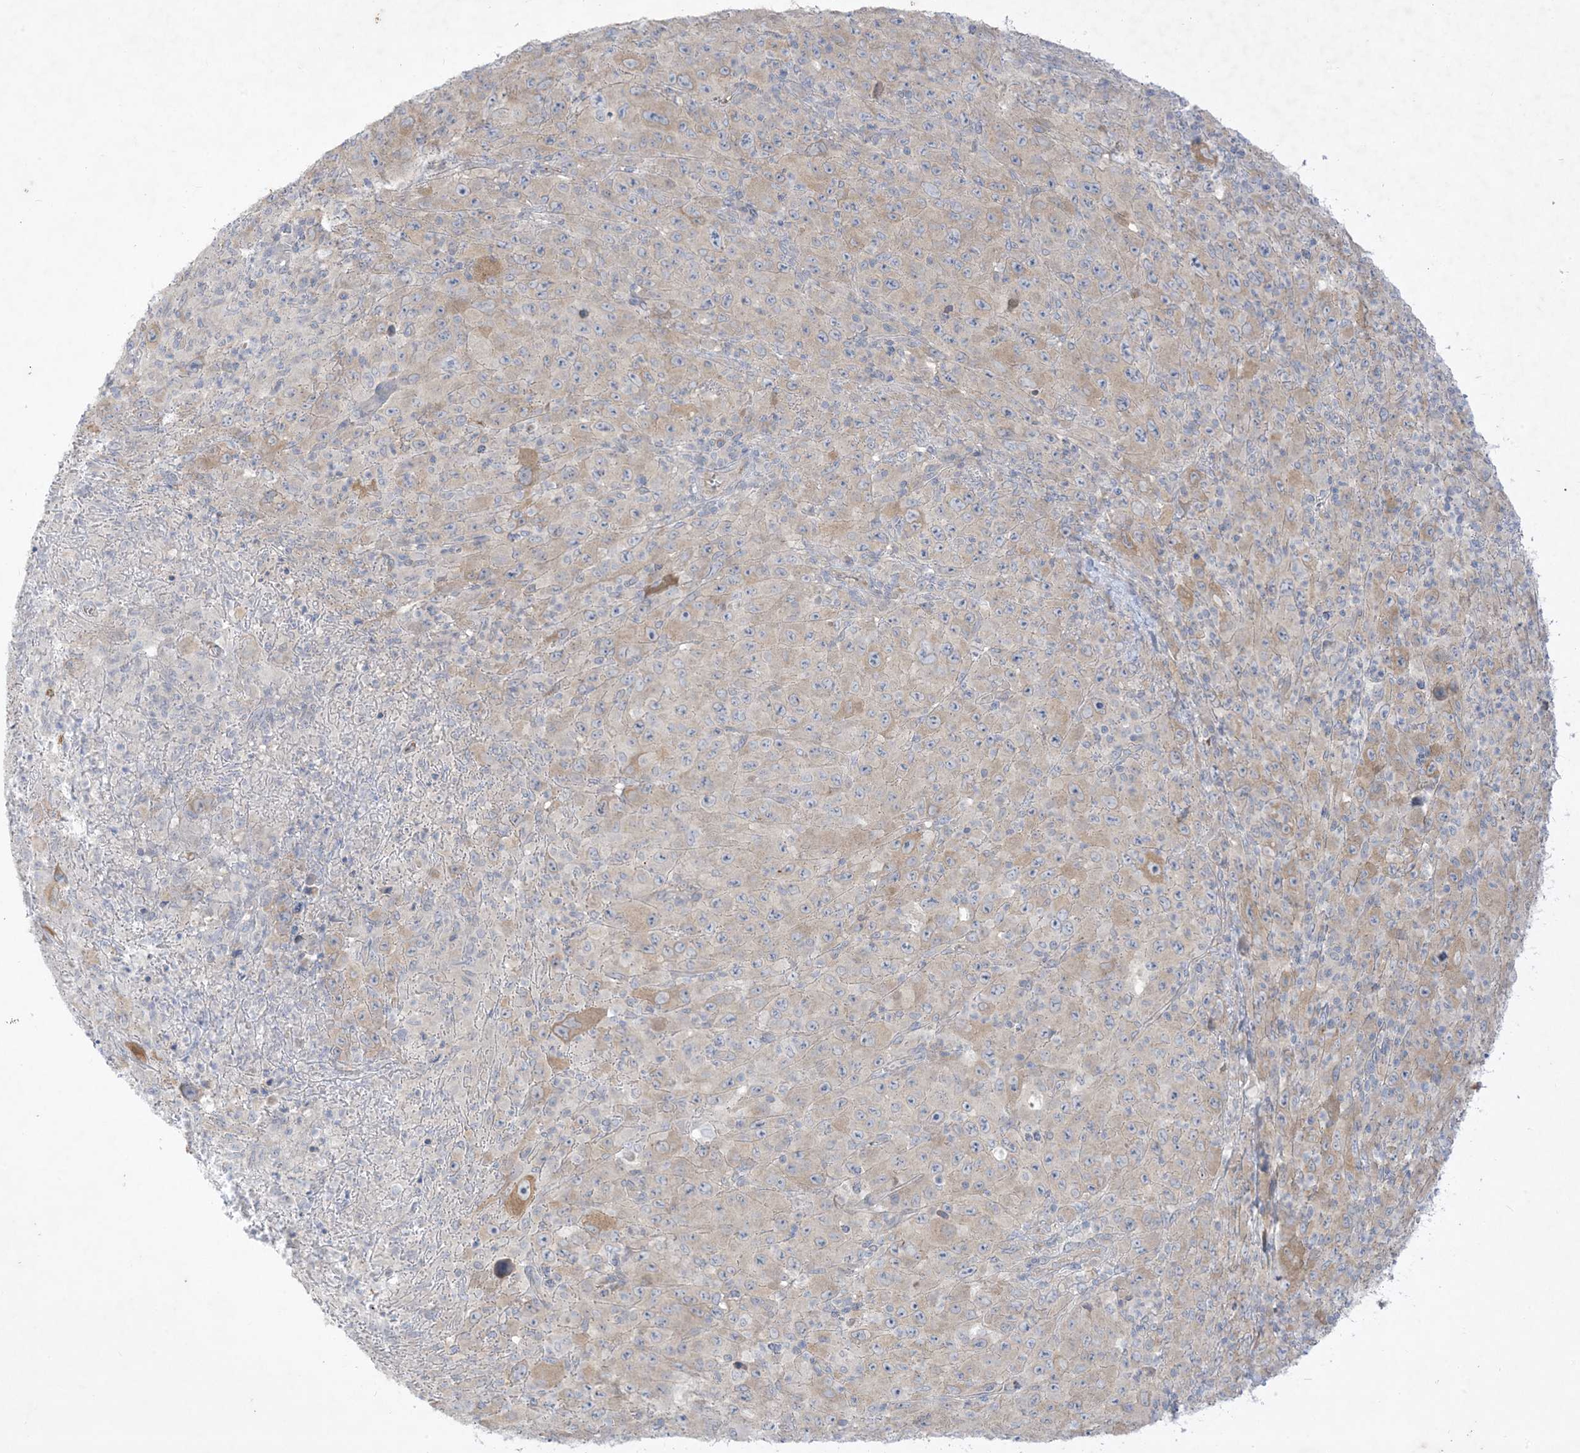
{"staining": {"intensity": "weak", "quantity": "<25%", "location": "cytoplasmic/membranous"}, "tissue": "melanoma", "cell_type": "Tumor cells", "image_type": "cancer", "snomed": [{"axis": "morphology", "description": "Malignant melanoma, Metastatic site"}, {"axis": "topography", "description": "Skin"}], "caption": "Tumor cells are negative for brown protein staining in melanoma.", "gene": "PLEKHA3", "patient": {"sex": "female", "age": 56}}